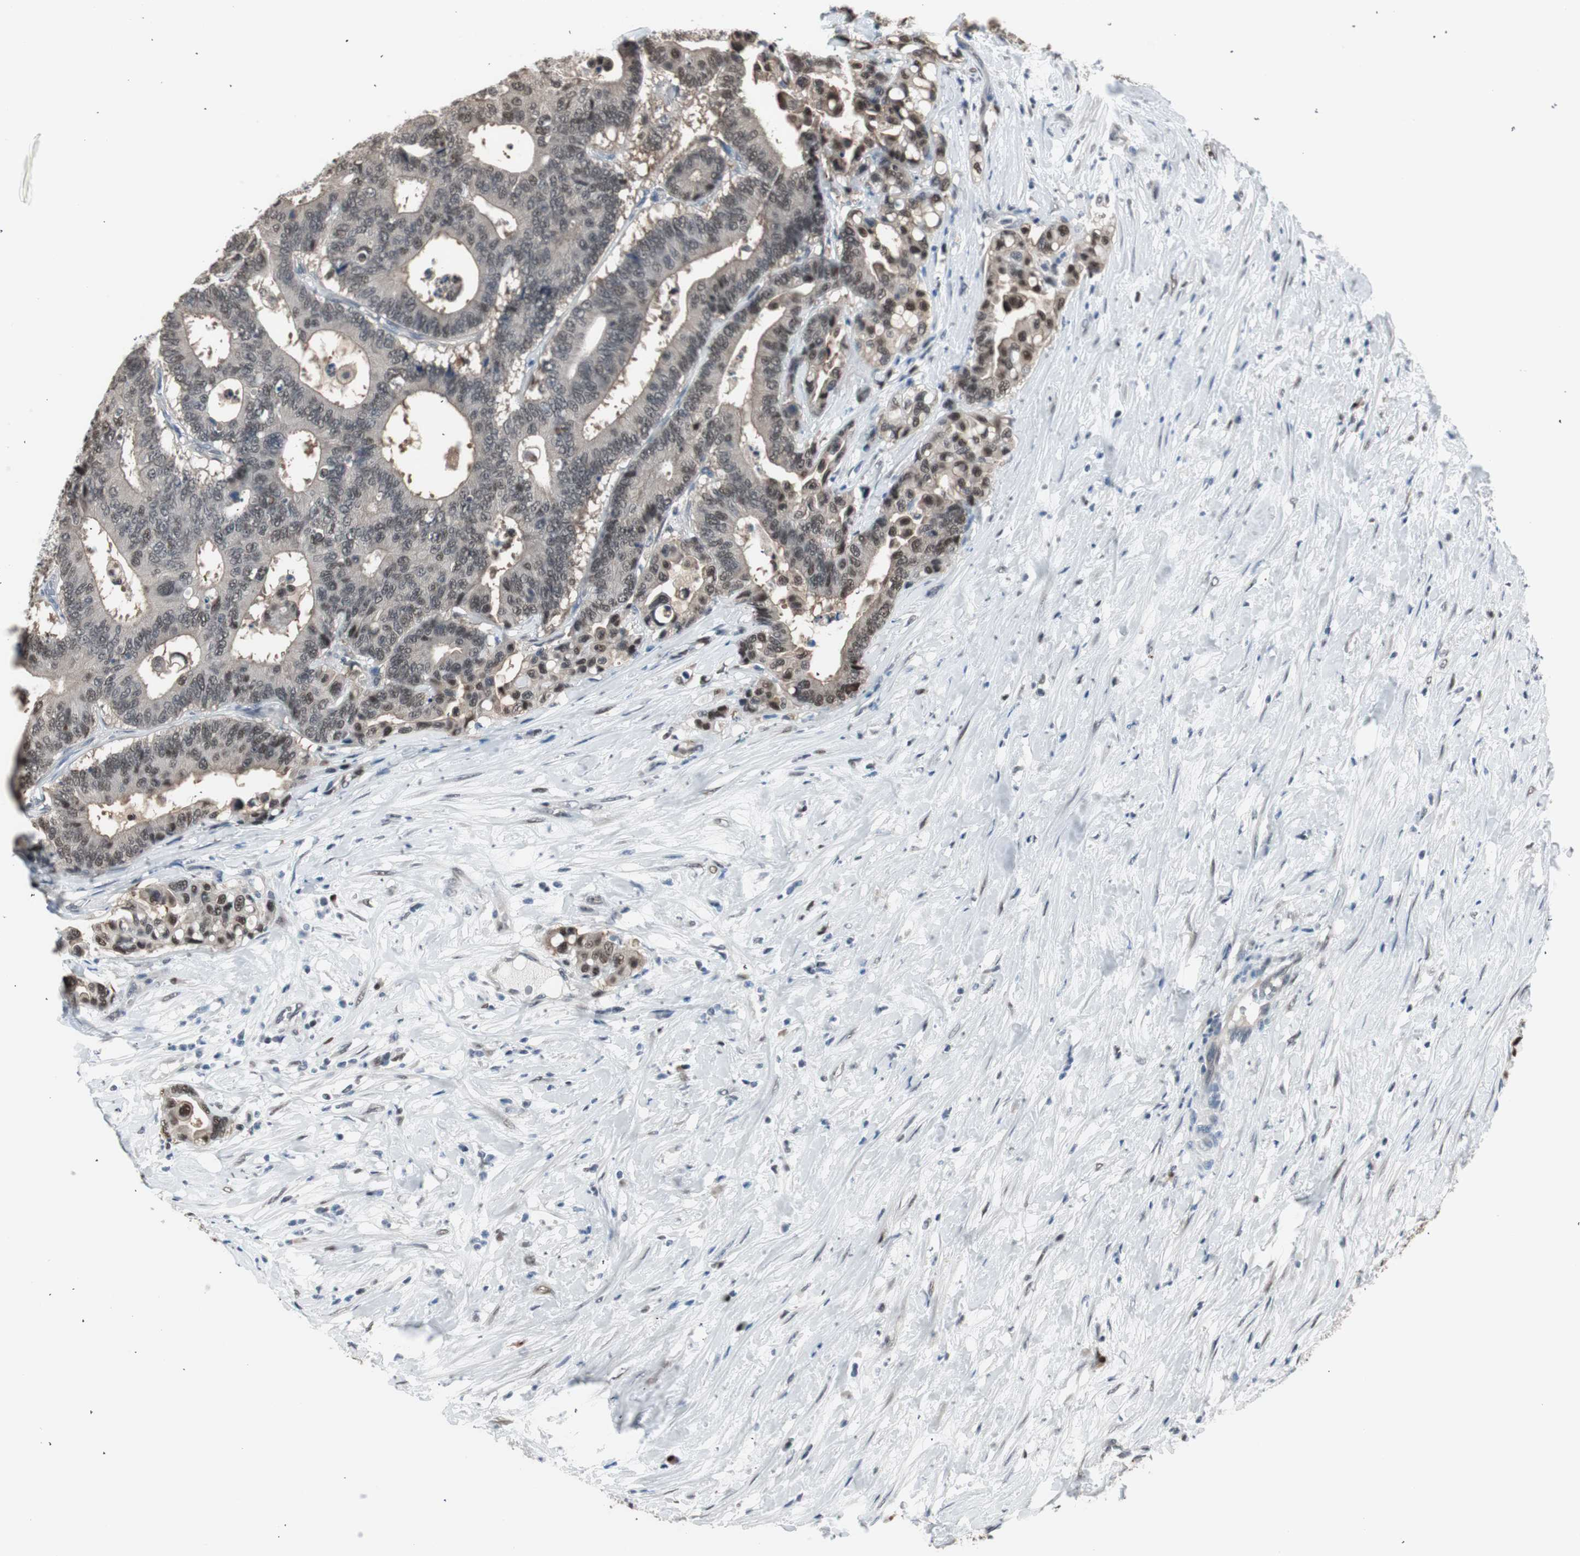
{"staining": {"intensity": "strong", "quantity": "25%-75%", "location": "nuclear"}, "tissue": "colorectal cancer", "cell_type": "Tumor cells", "image_type": "cancer", "snomed": [{"axis": "morphology", "description": "Normal tissue, NOS"}, {"axis": "morphology", "description": "Adenocarcinoma, NOS"}, {"axis": "topography", "description": "Colon"}], "caption": "A histopathology image of human colorectal cancer stained for a protein shows strong nuclear brown staining in tumor cells.", "gene": "LONP2", "patient": {"sex": "male", "age": 82}}